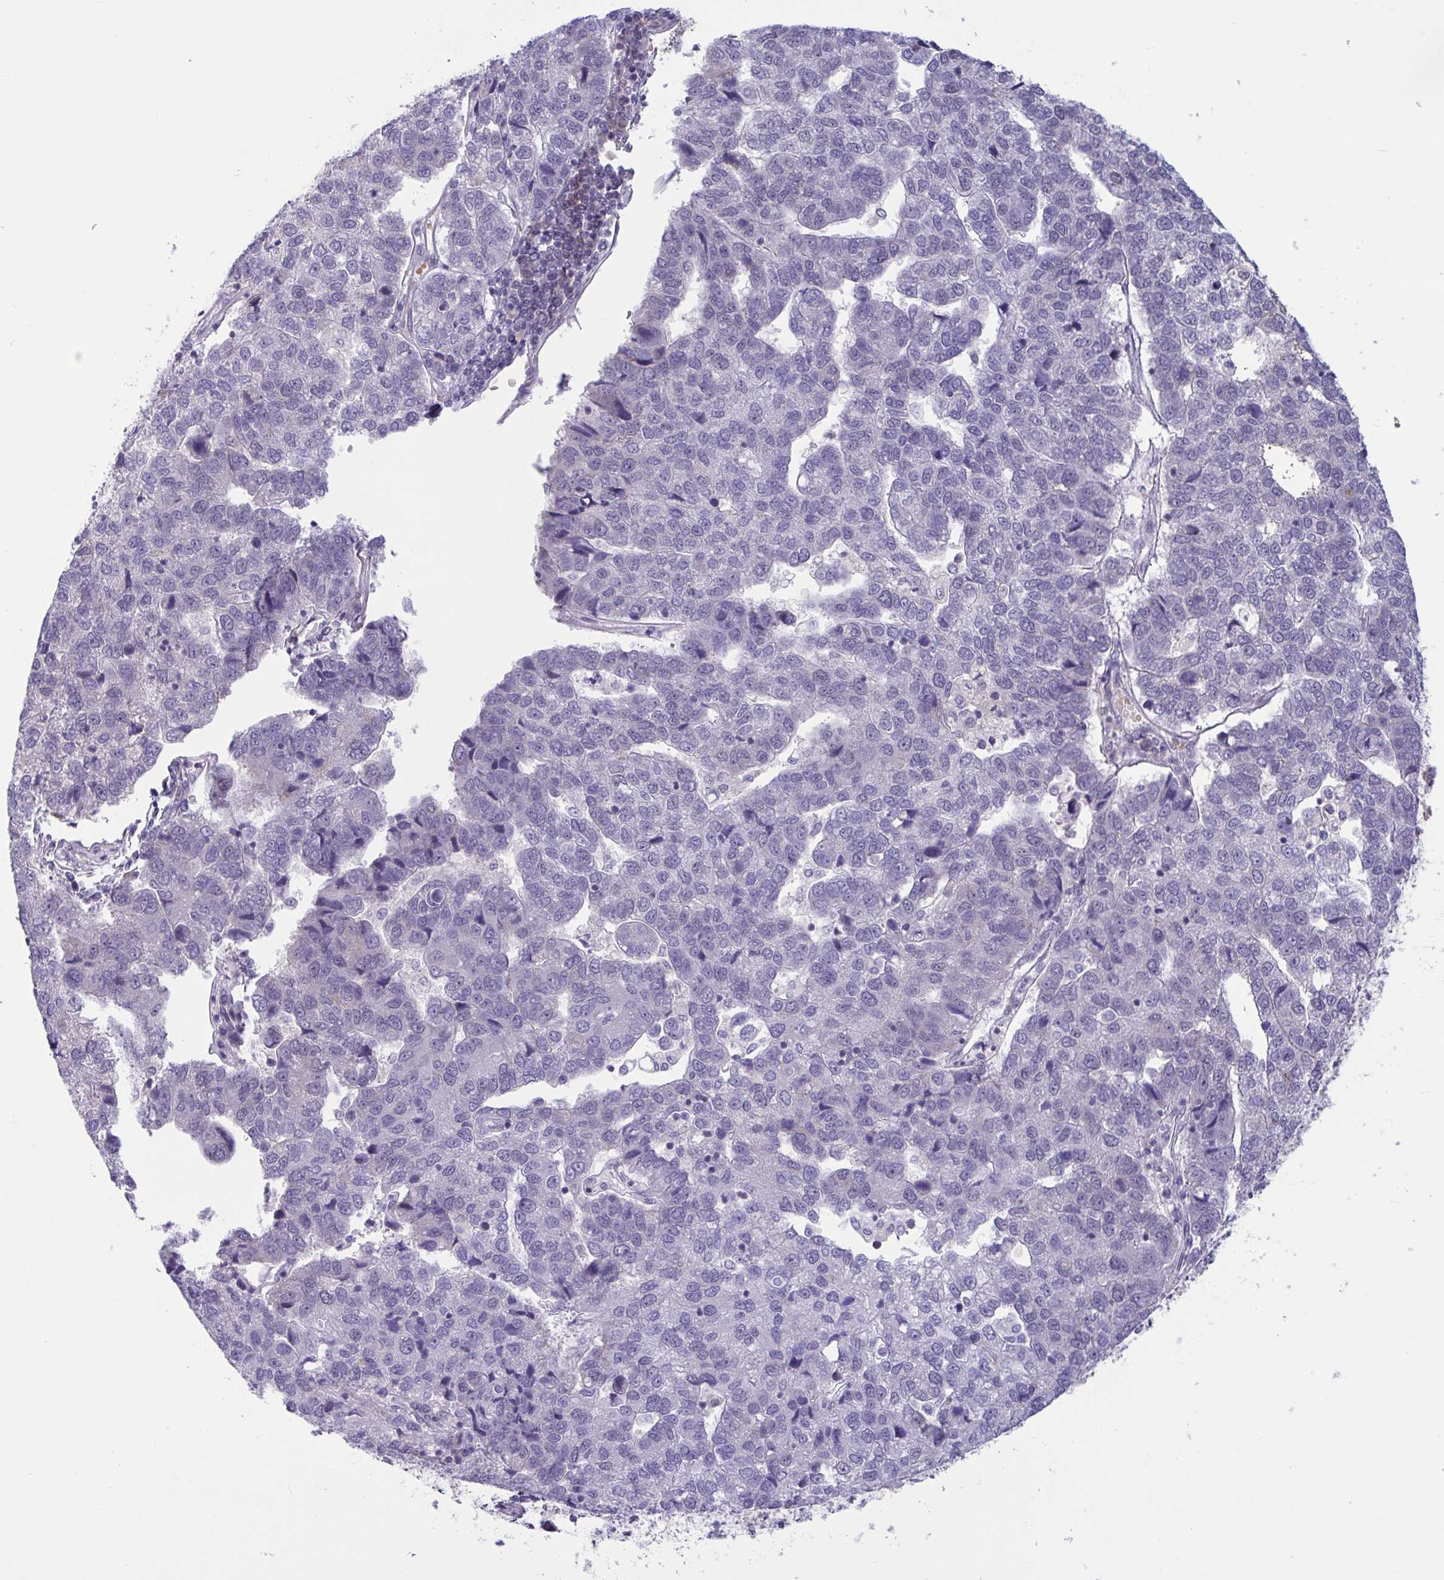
{"staining": {"intensity": "negative", "quantity": "none", "location": "none"}, "tissue": "pancreatic cancer", "cell_type": "Tumor cells", "image_type": "cancer", "snomed": [{"axis": "morphology", "description": "Adenocarcinoma, NOS"}, {"axis": "topography", "description": "Pancreas"}], "caption": "DAB (3,3'-diaminobenzidine) immunohistochemical staining of pancreatic cancer shows no significant expression in tumor cells. Brightfield microscopy of immunohistochemistry stained with DAB (brown) and hematoxylin (blue), captured at high magnification.", "gene": "CNGB3", "patient": {"sex": "female", "age": 61}}